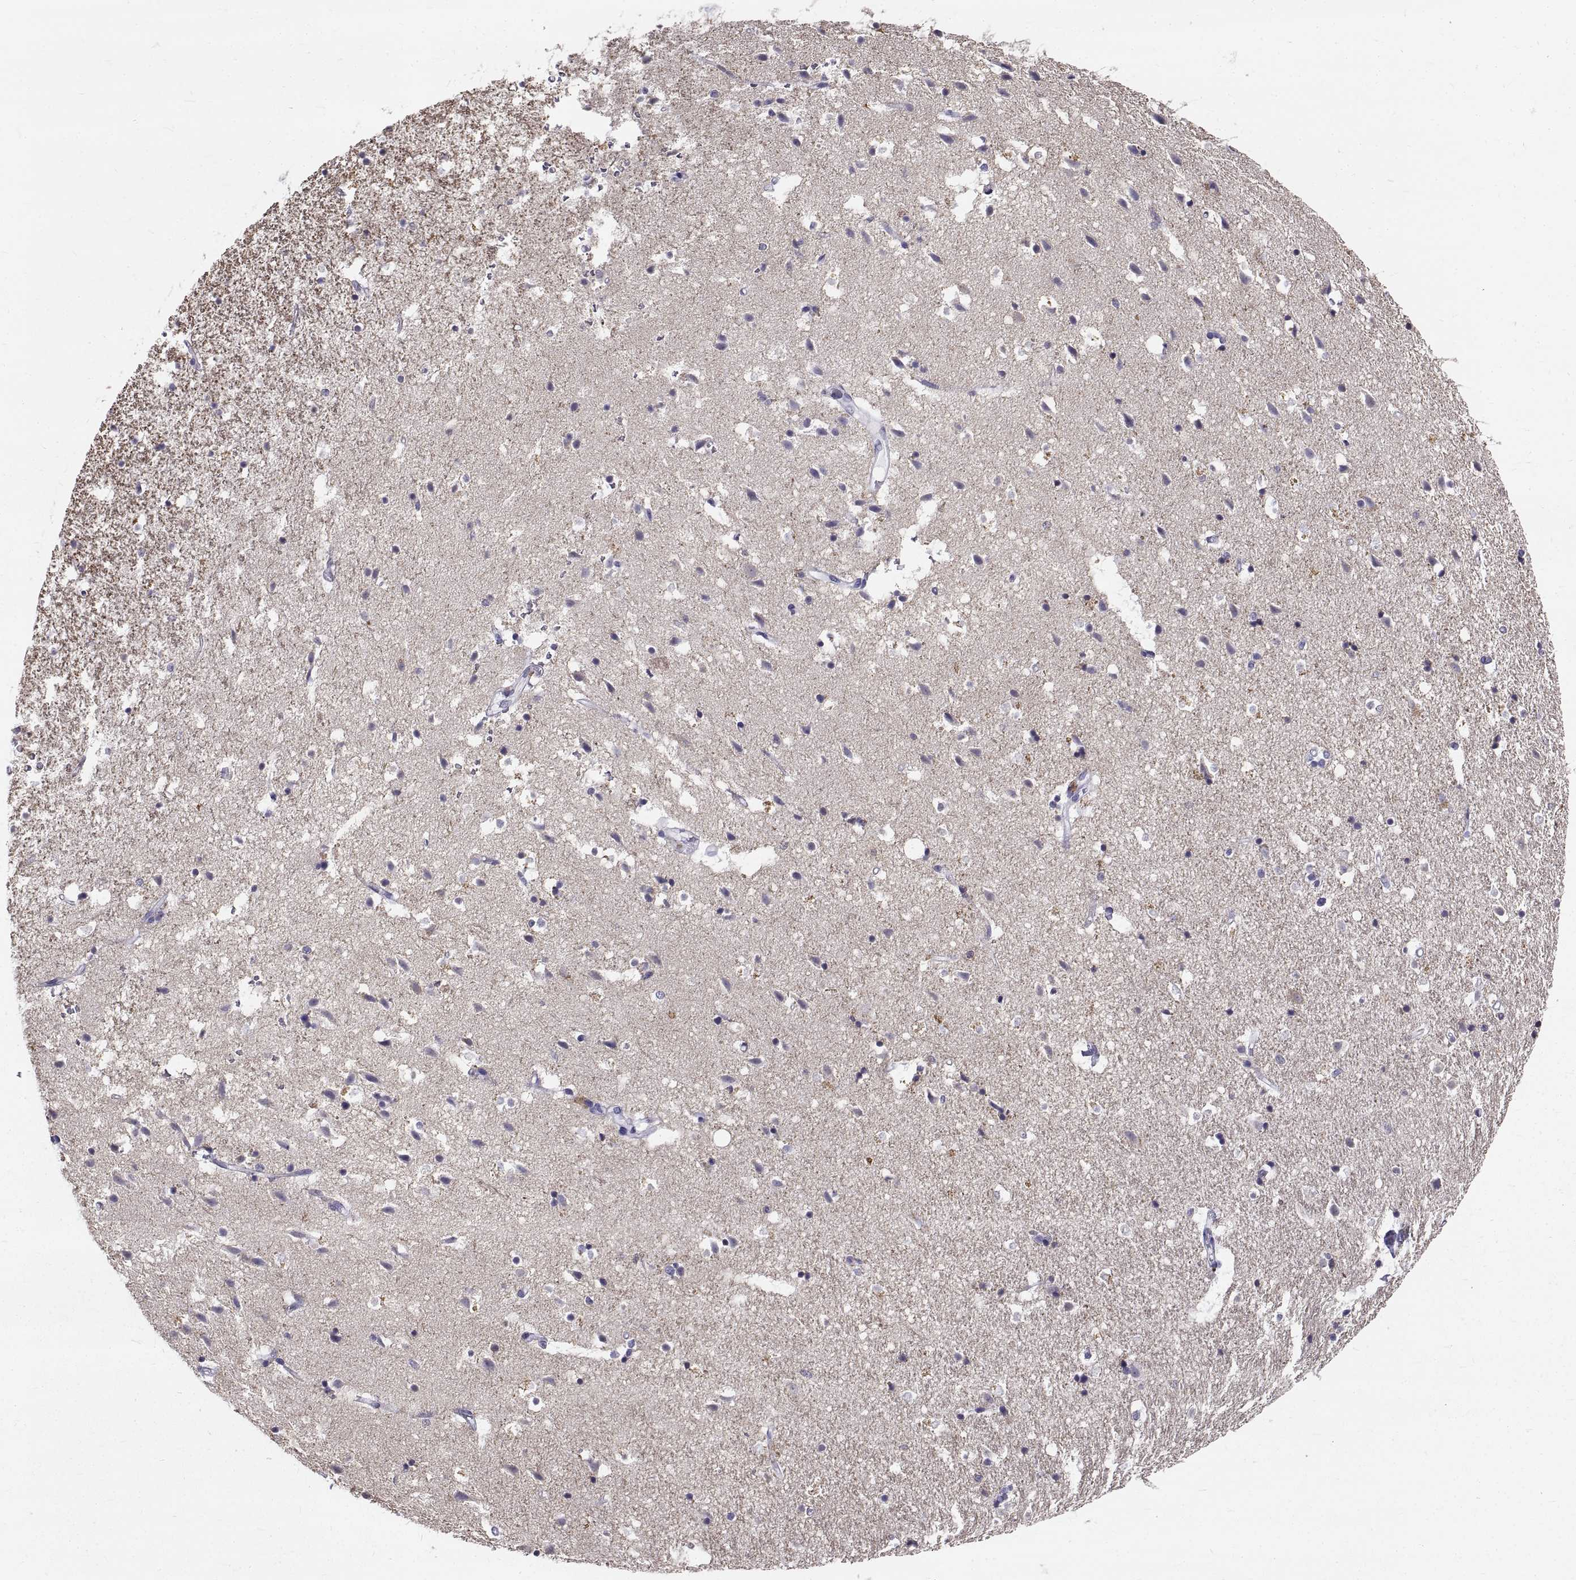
{"staining": {"intensity": "negative", "quantity": "none", "location": "none"}, "tissue": "hippocampus", "cell_type": "Glial cells", "image_type": "normal", "snomed": [{"axis": "morphology", "description": "Normal tissue, NOS"}, {"axis": "topography", "description": "Hippocampus"}], "caption": "High magnification brightfield microscopy of unremarkable hippocampus stained with DAB (brown) and counterstained with hematoxylin (blue): glial cells show no significant staining. The staining was performed using DAB (3,3'-diaminobenzidine) to visualize the protein expression in brown, while the nuclei were stained in blue with hematoxylin (Magnification: 20x).", "gene": "GNG12", "patient": {"sex": "male", "age": 49}}